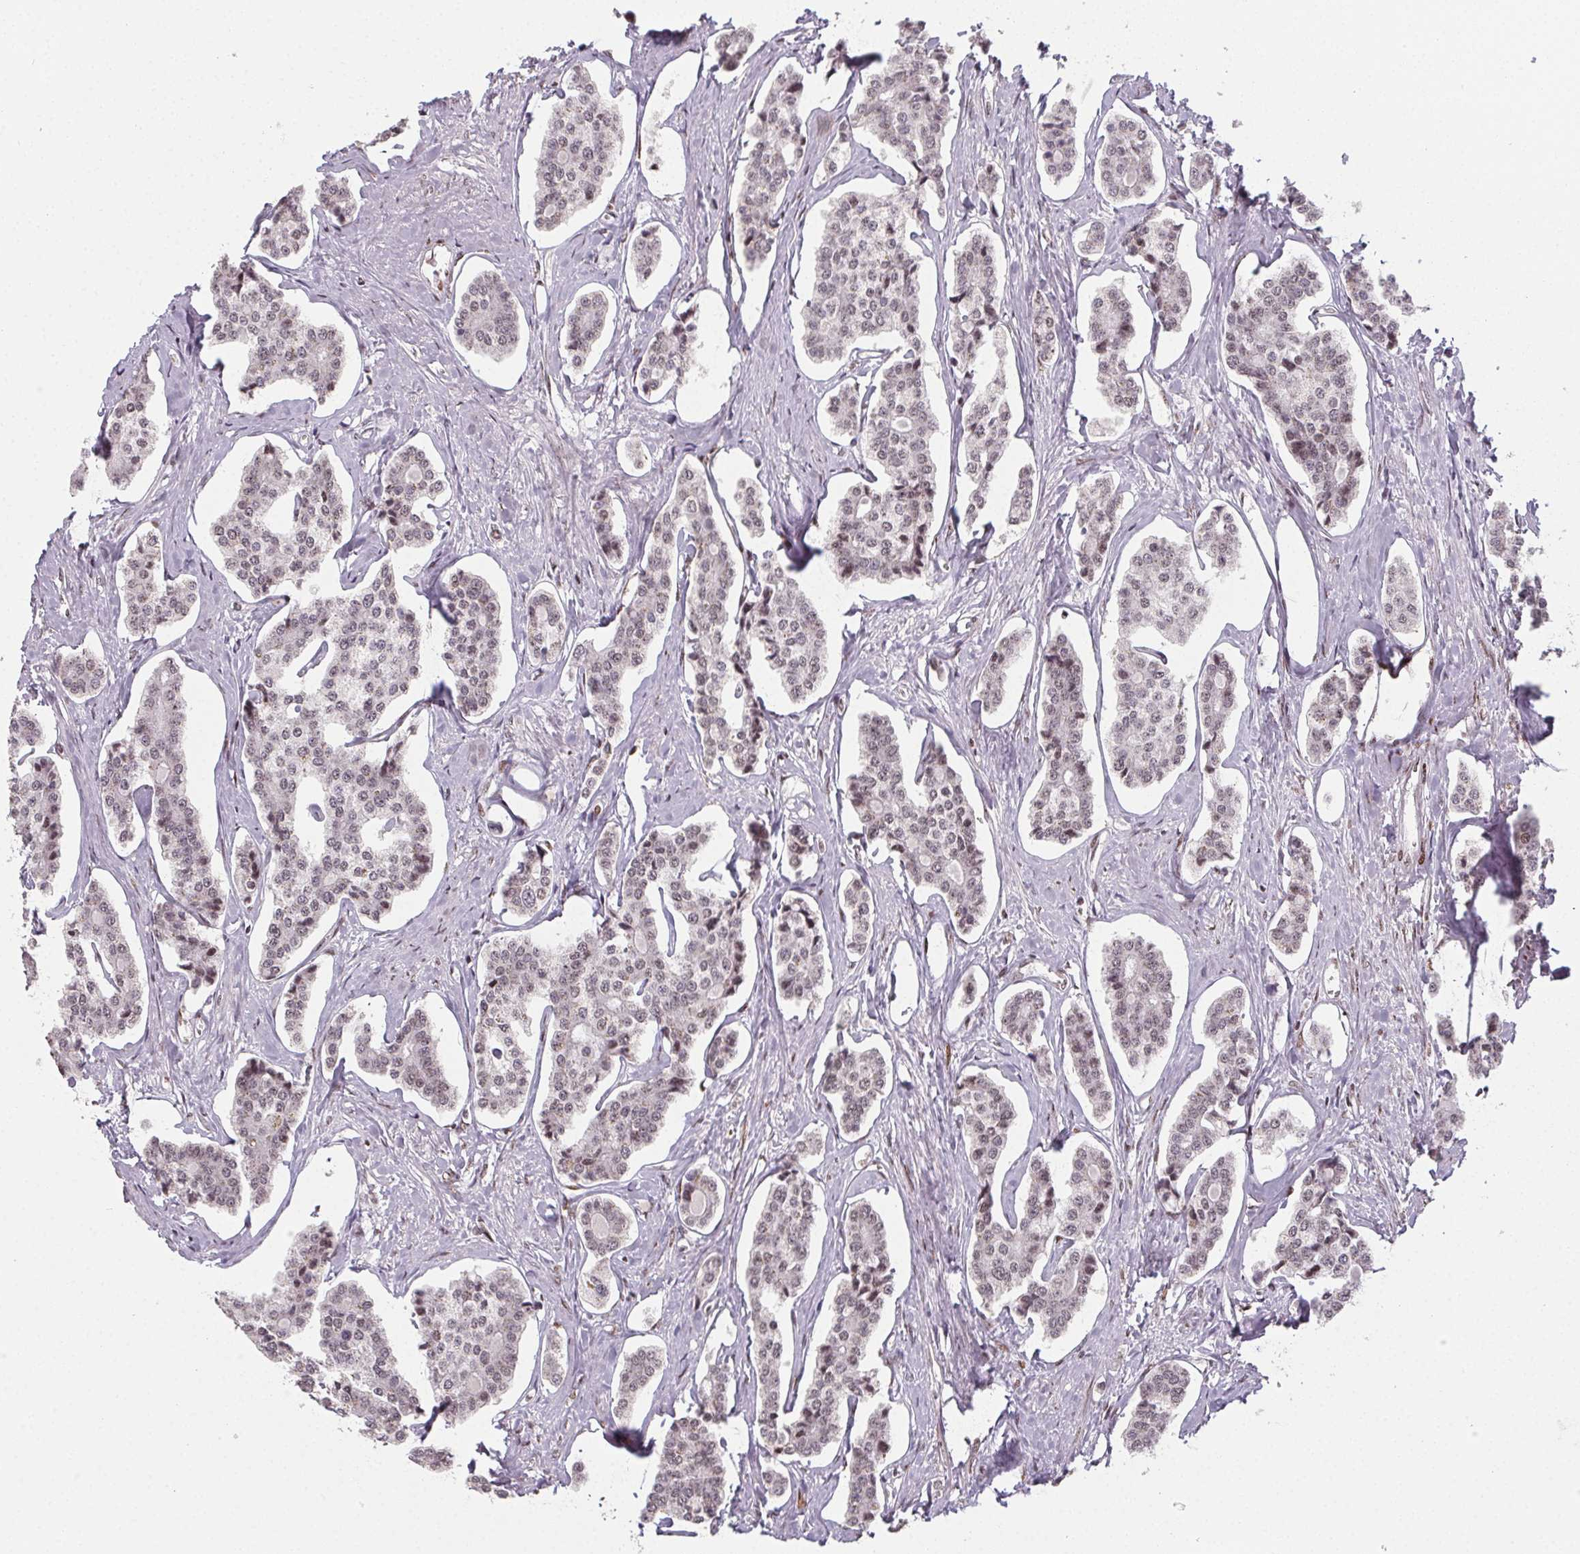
{"staining": {"intensity": "weak", "quantity": "25%-75%", "location": "nuclear"}, "tissue": "carcinoid", "cell_type": "Tumor cells", "image_type": "cancer", "snomed": [{"axis": "morphology", "description": "Carcinoid, malignant, NOS"}, {"axis": "topography", "description": "Small intestine"}], "caption": "A brown stain highlights weak nuclear expression of a protein in human malignant carcinoid tumor cells. (IHC, brightfield microscopy, high magnification).", "gene": "KMT2A", "patient": {"sex": "female", "age": 65}}